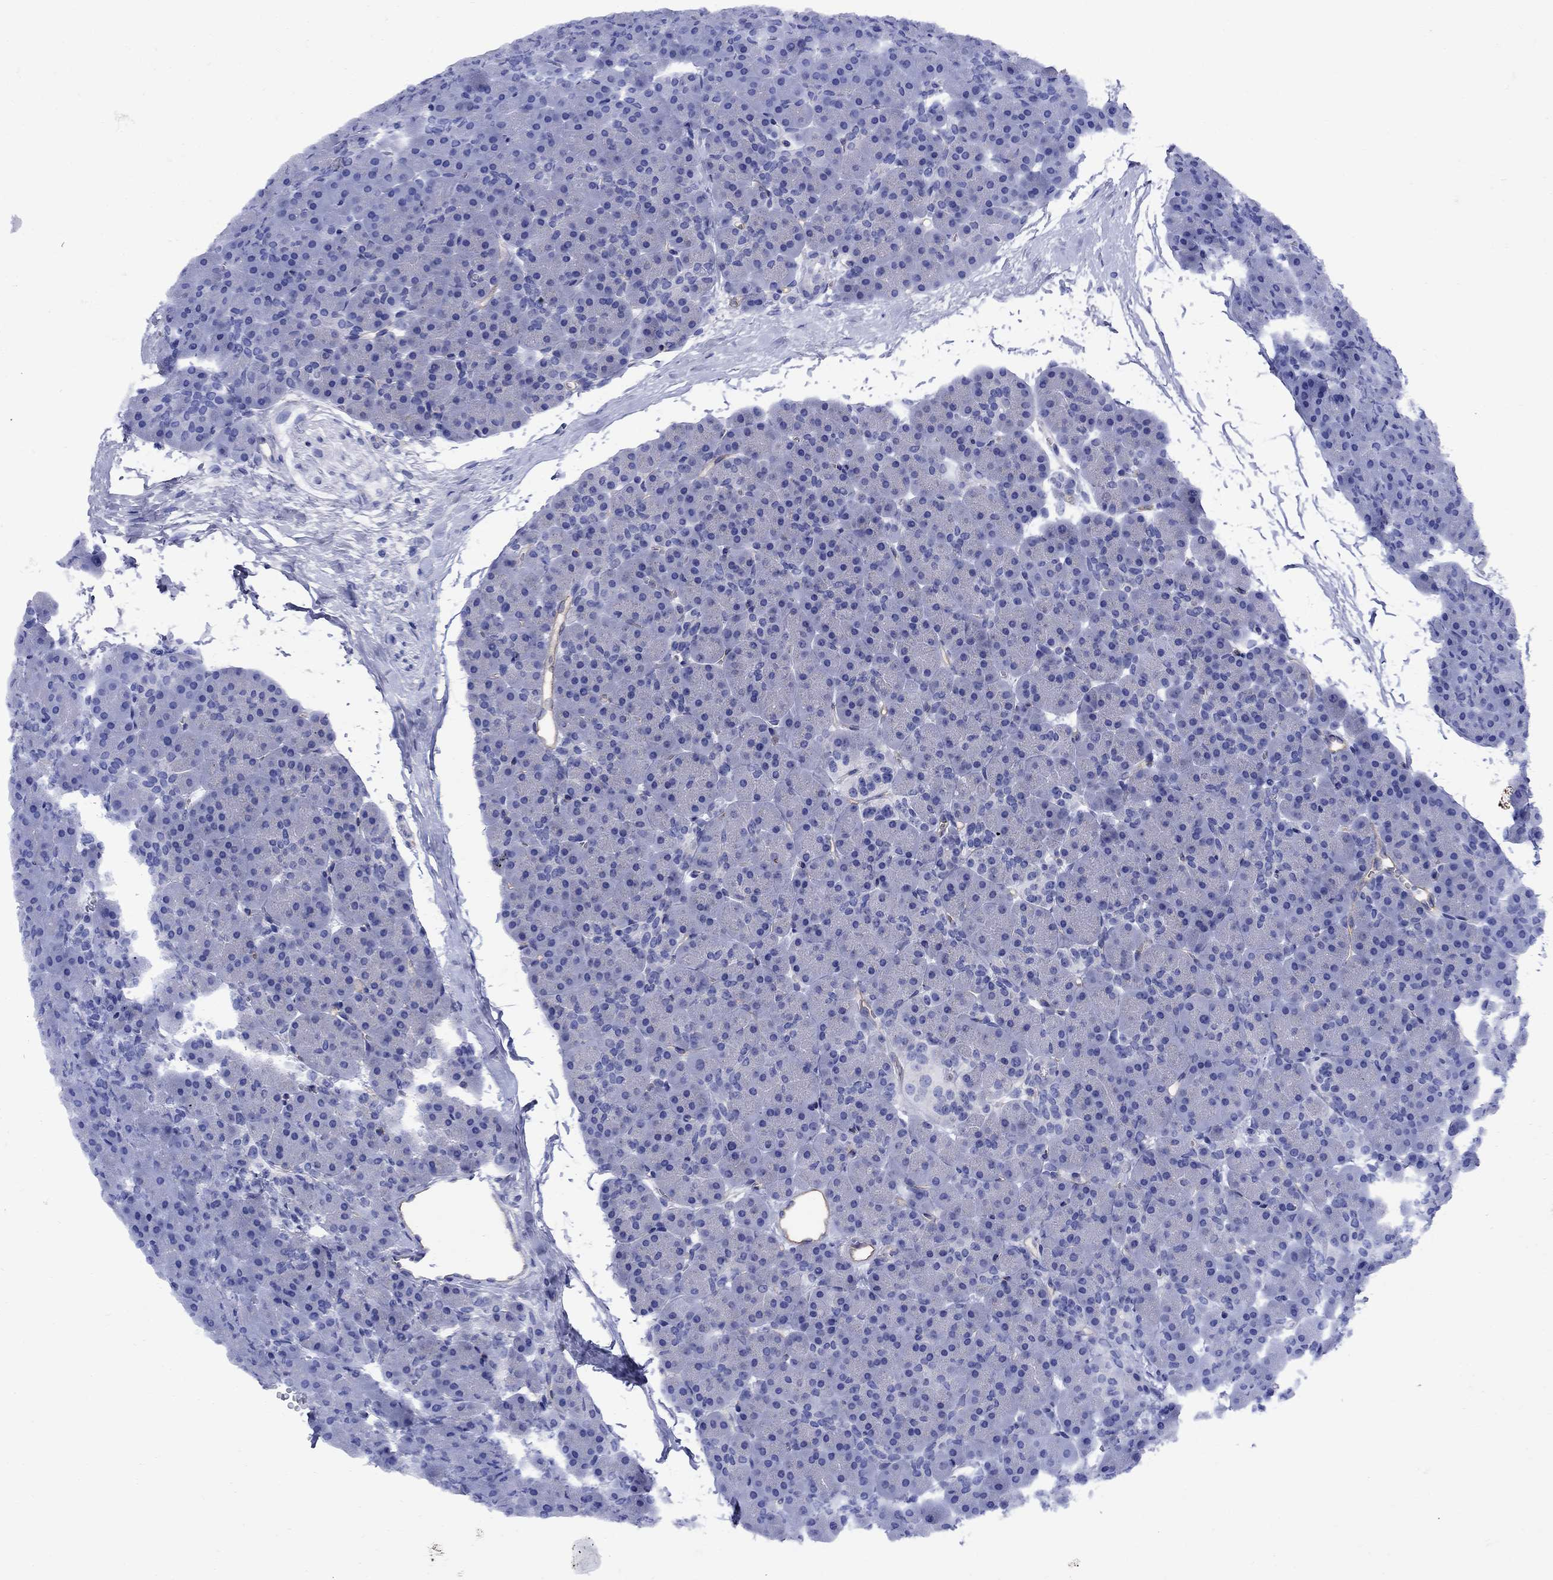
{"staining": {"intensity": "negative", "quantity": "none", "location": "none"}, "tissue": "pancreas", "cell_type": "Exocrine glandular cells", "image_type": "normal", "snomed": [{"axis": "morphology", "description": "Normal tissue, NOS"}, {"axis": "topography", "description": "Pancreas"}], "caption": "This is an immunohistochemistry photomicrograph of normal human pancreas. There is no expression in exocrine glandular cells.", "gene": "SMCP", "patient": {"sex": "female", "age": 44}}